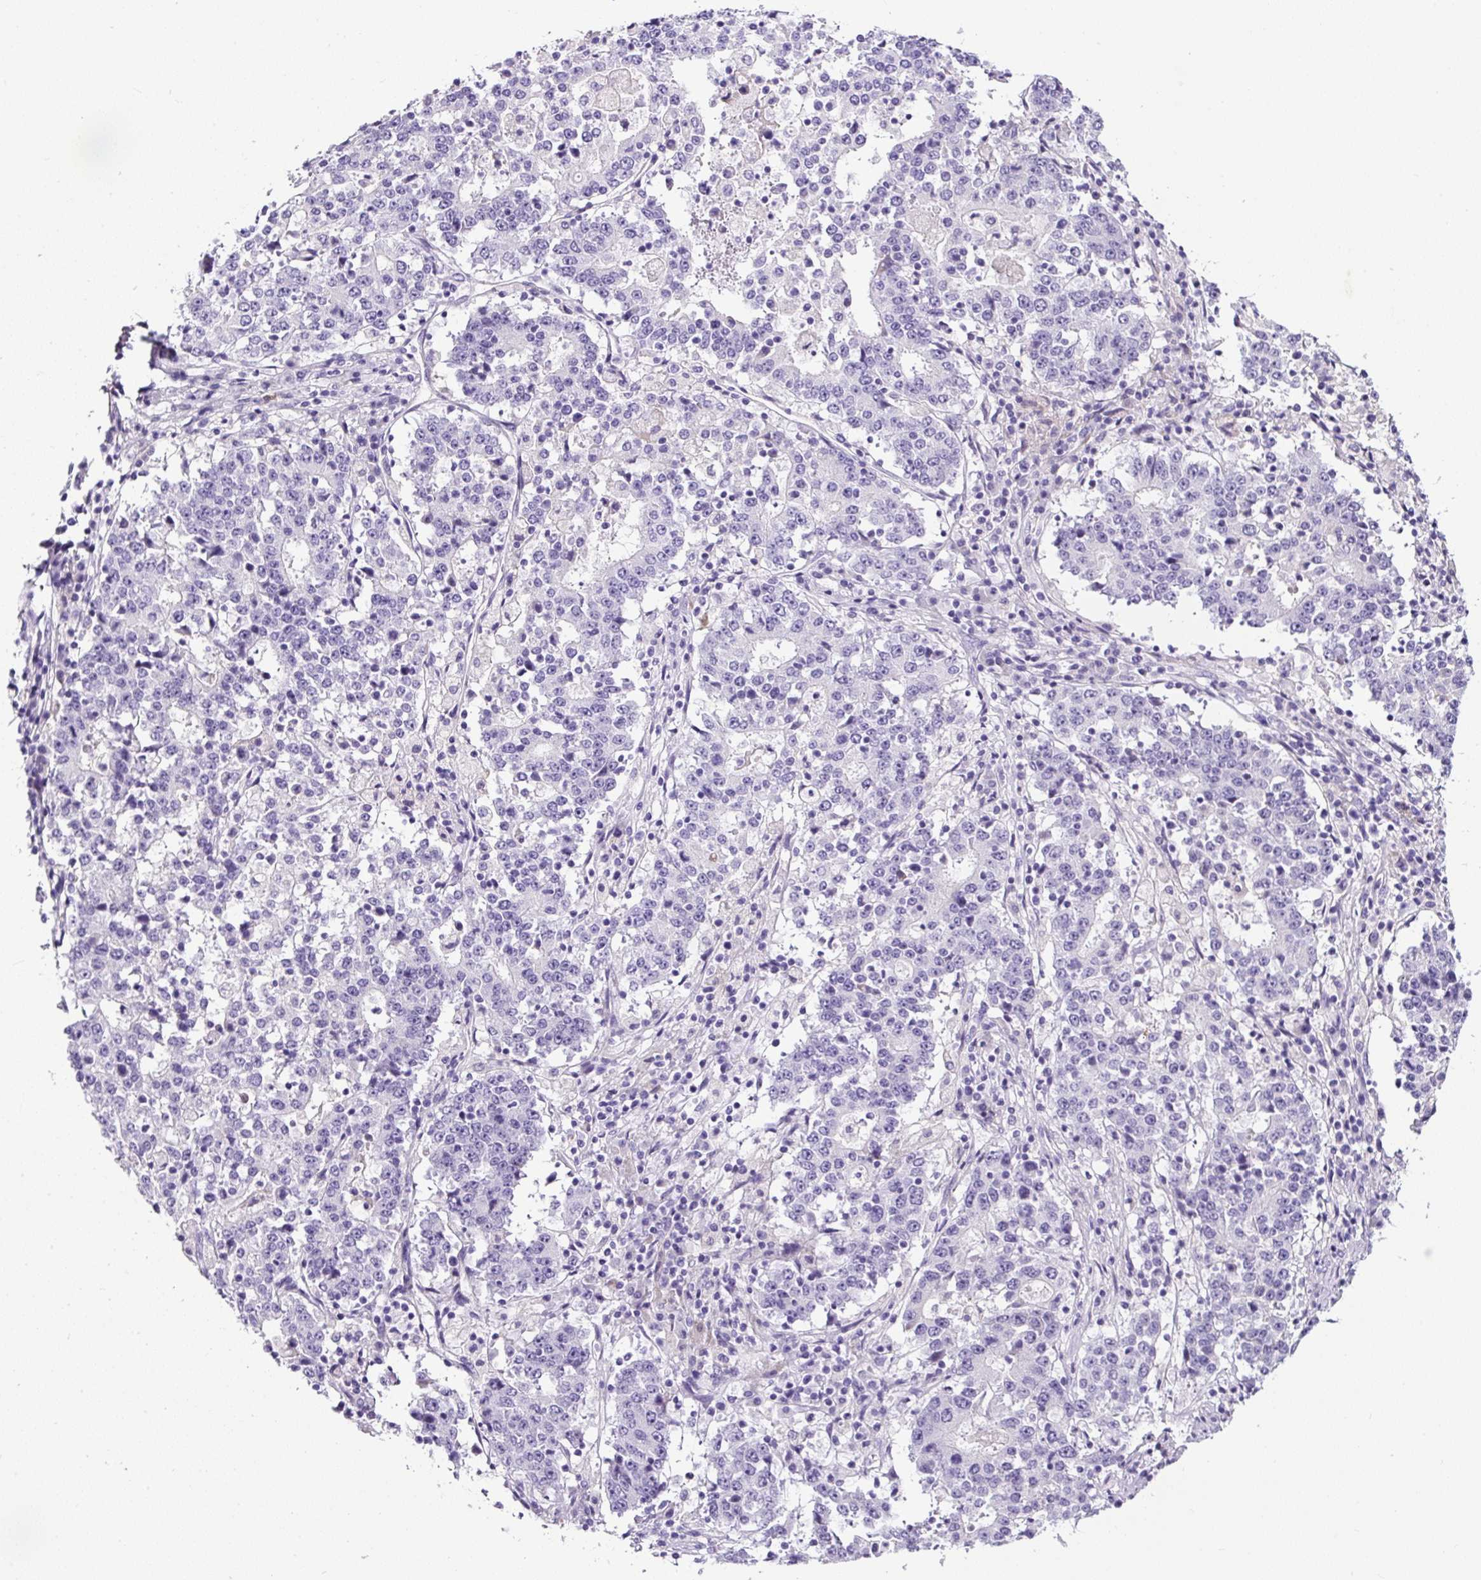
{"staining": {"intensity": "negative", "quantity": "none", "location": "none"}, "tissue": "stomach cancer", "cell_type": "Tumor cells", "image_type": "cancer", "snomed": [{"axis": "morphology", "description": "Adenocarcinoma, NOS"}, {"axis": "topography", "description": "Stomach"}], "caption": "IHC of adenocarcinoma (stomach) shows no staining in tumor cells.", "gene": "SP8", "patient": {"sex": "male", "age": 59}}